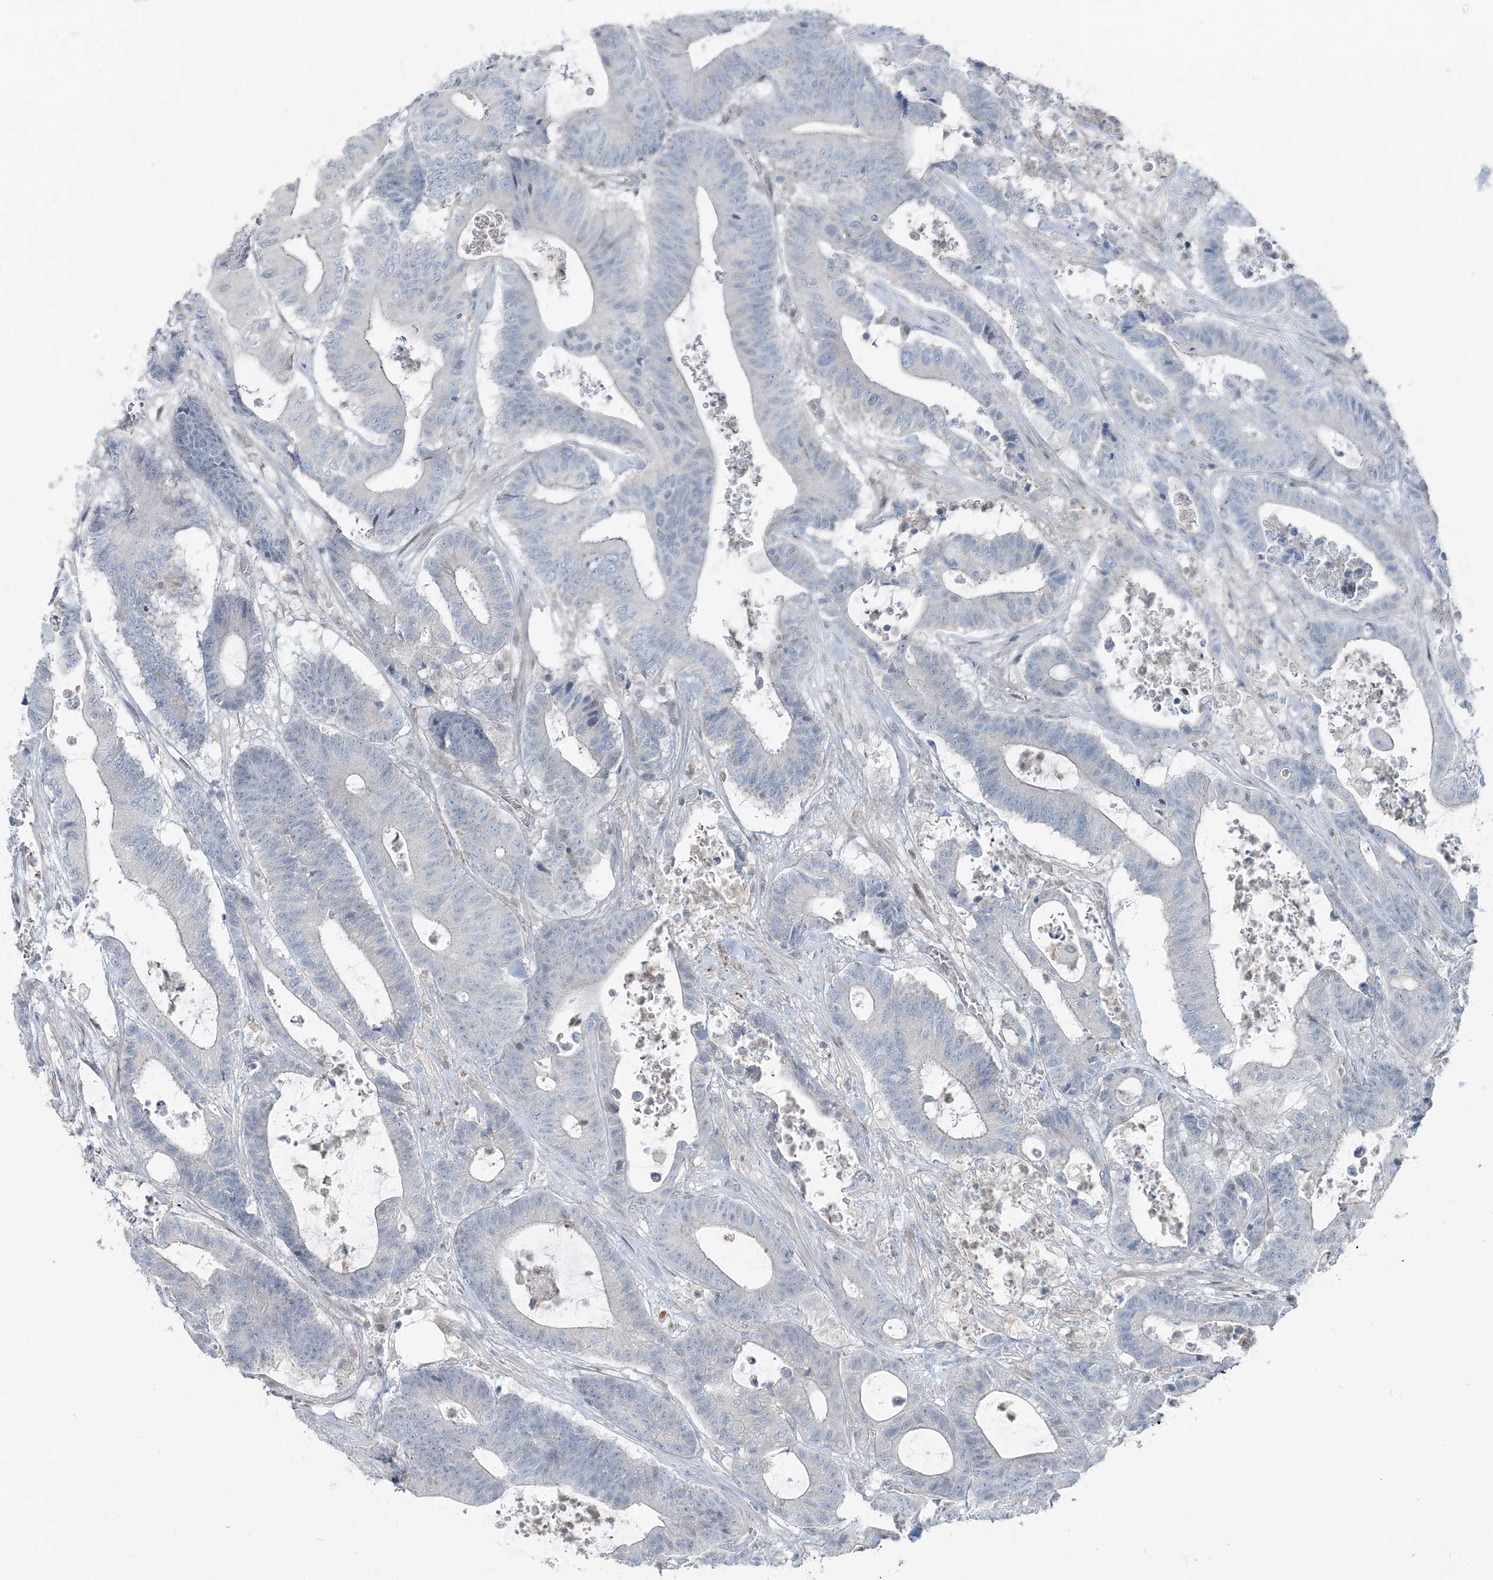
{"staining": {"intensity": "negative", "quantity": "none", "location": "none"}, "tissue": "colorectal cancer", "cell_type": "Tumor cells", "image_type": "cancer", "snomed": [{"axis": "morphology", "description": "Adenocarcinoma, NOS"}, {"axis": "topography", "description": "Colon"}], "caption": "Colorectal cancer (adenocarcinoma) stained for a protein using immunohistochemistry reveals no expression tumor cells.", "gene": "FBXL17", "patient": {"sex": "female", "age": 84}}